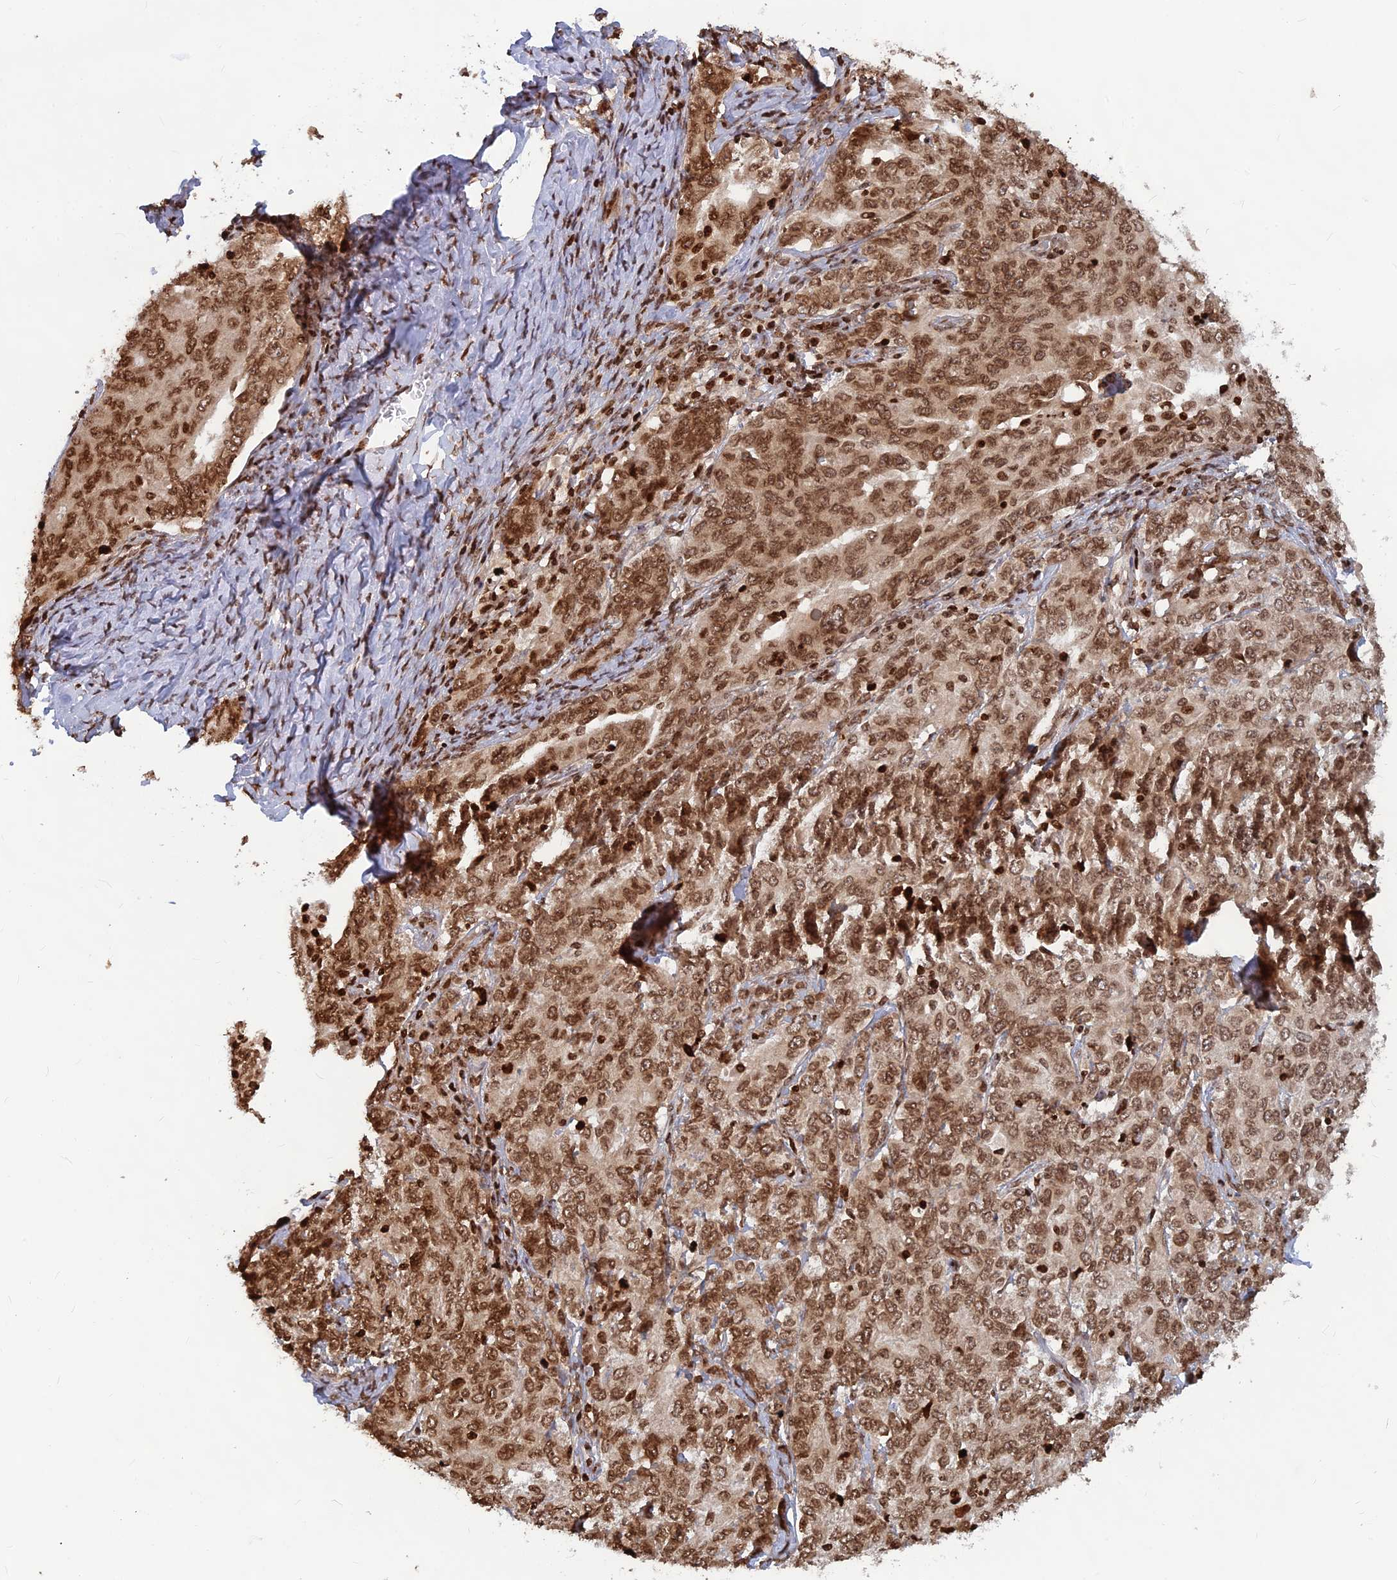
{"staining": {"intensity": "moderate", "quantity": ">75%", "location": "nuclear"}, "tissue": "ovarian cancer", "cell_type": "Tumor cells", "image_type": "cancer", "snomed": [{"axis": "morphology", "description": "Carcinoma, endometroid"}, {"axis": "topography", "description": "Ovary"}], "caption": "Protein analysis of ovarian endometroid carcinoma tissue shows moderate nuclear expression in approximately >75% of tumor cells. (DAB (3,3'-diaminobenzidine) = brown stain, brightfield microscopy at high magnification).", "gene": "TET2", "patient": {"sex": "female", "age": 62}}